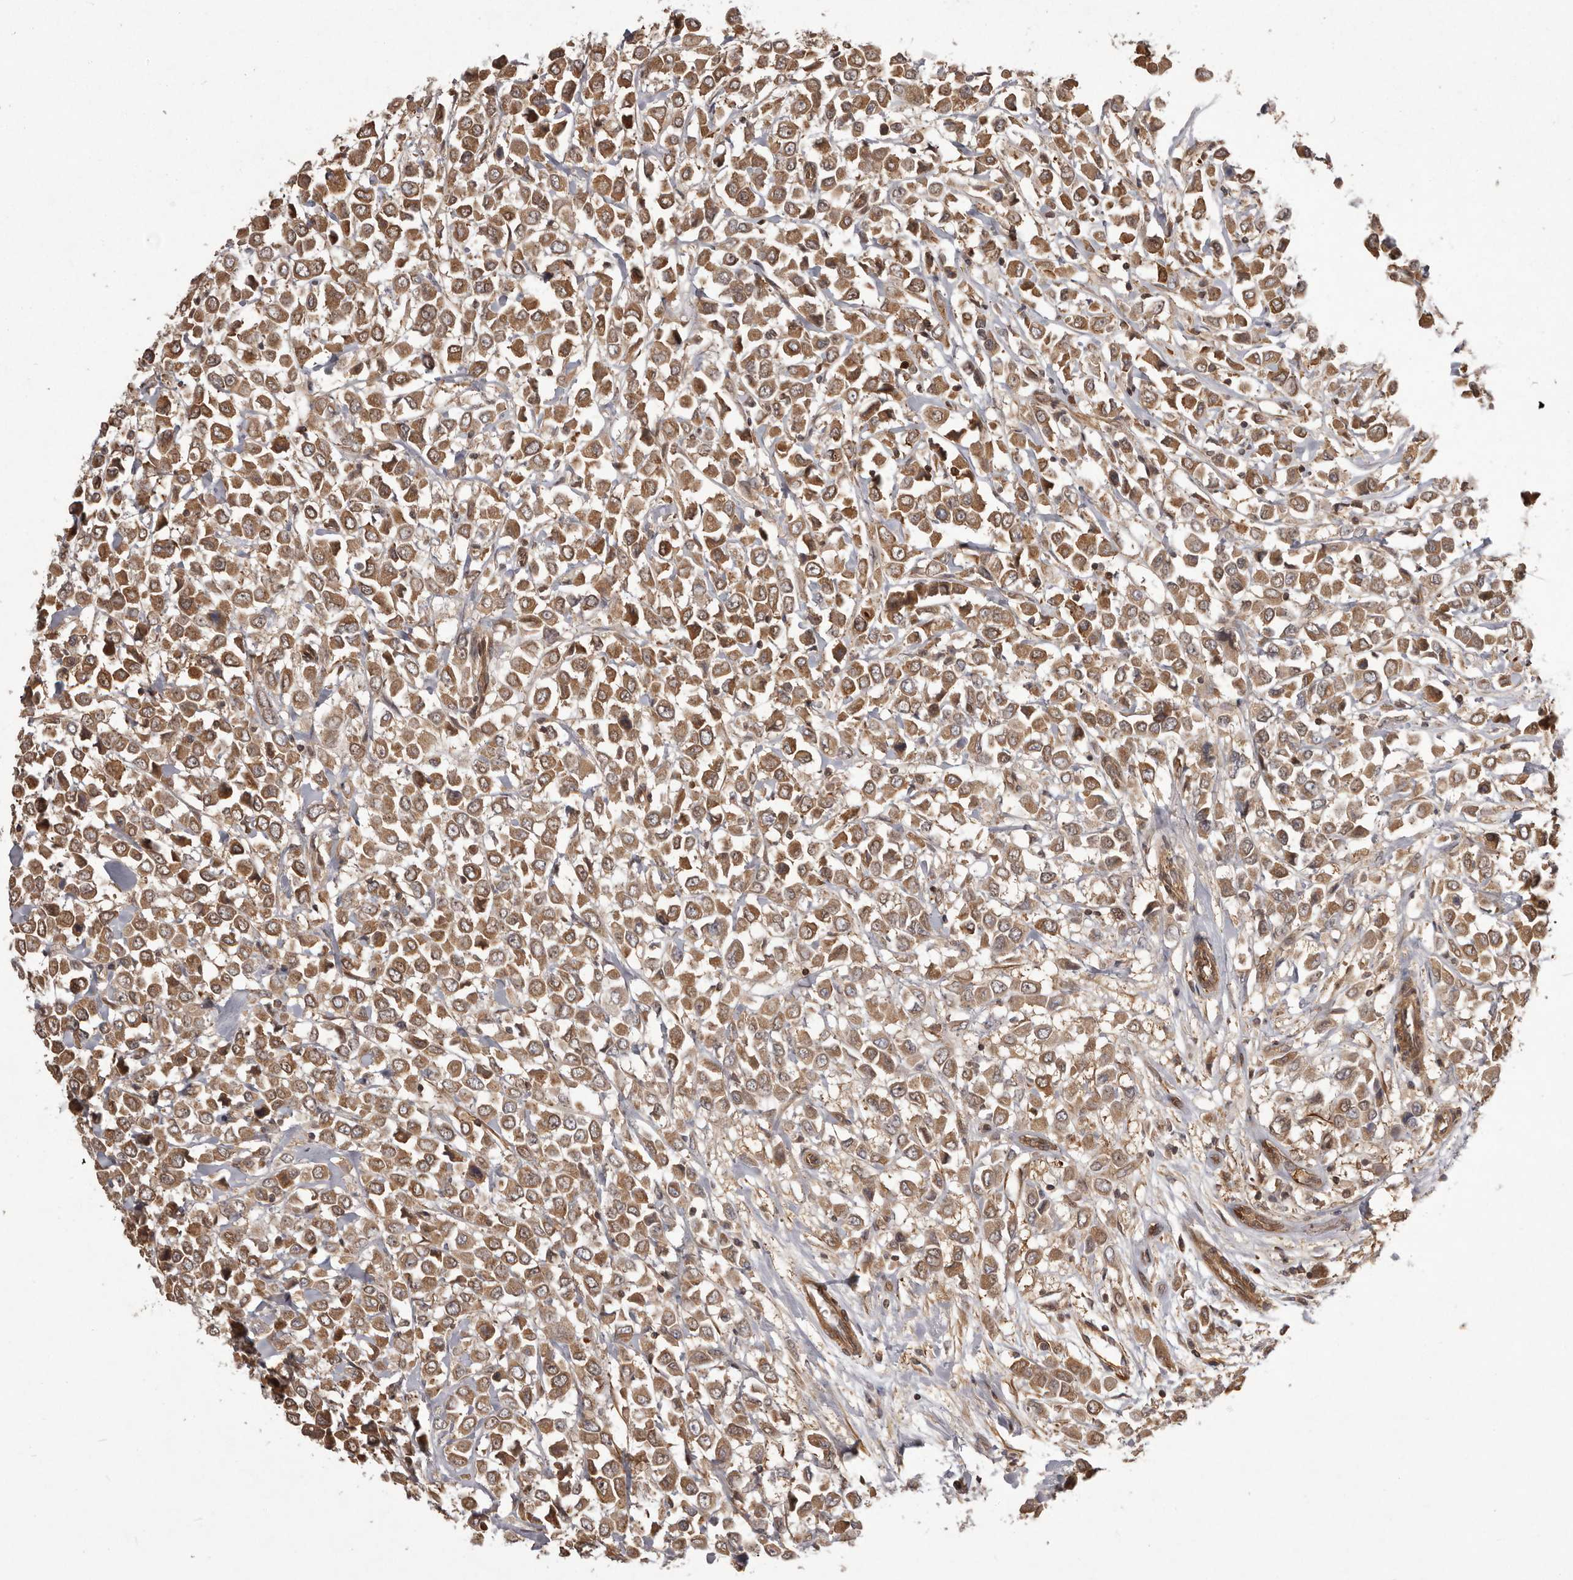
{"staining": {"intensity": "moderate", "quantity": ">75%", "location": "cytoplasmic/membranous"}, "tissue": "breast cancer", "cell_type": "Tumor cells", "image_type": "cancer", "snomed": [{"axis": "morphology", "description": "Duct carcinoma"}, {"axis": "topography", "description": "Breast"}], "caption": "Breast cancer stained for a protein (brown) reveals moderate cytoplasmic/membranous positive expression in about >75% of tumor cells.", "gene": "NFKBIA", "patient": {"sex": "female", "age": 61}}